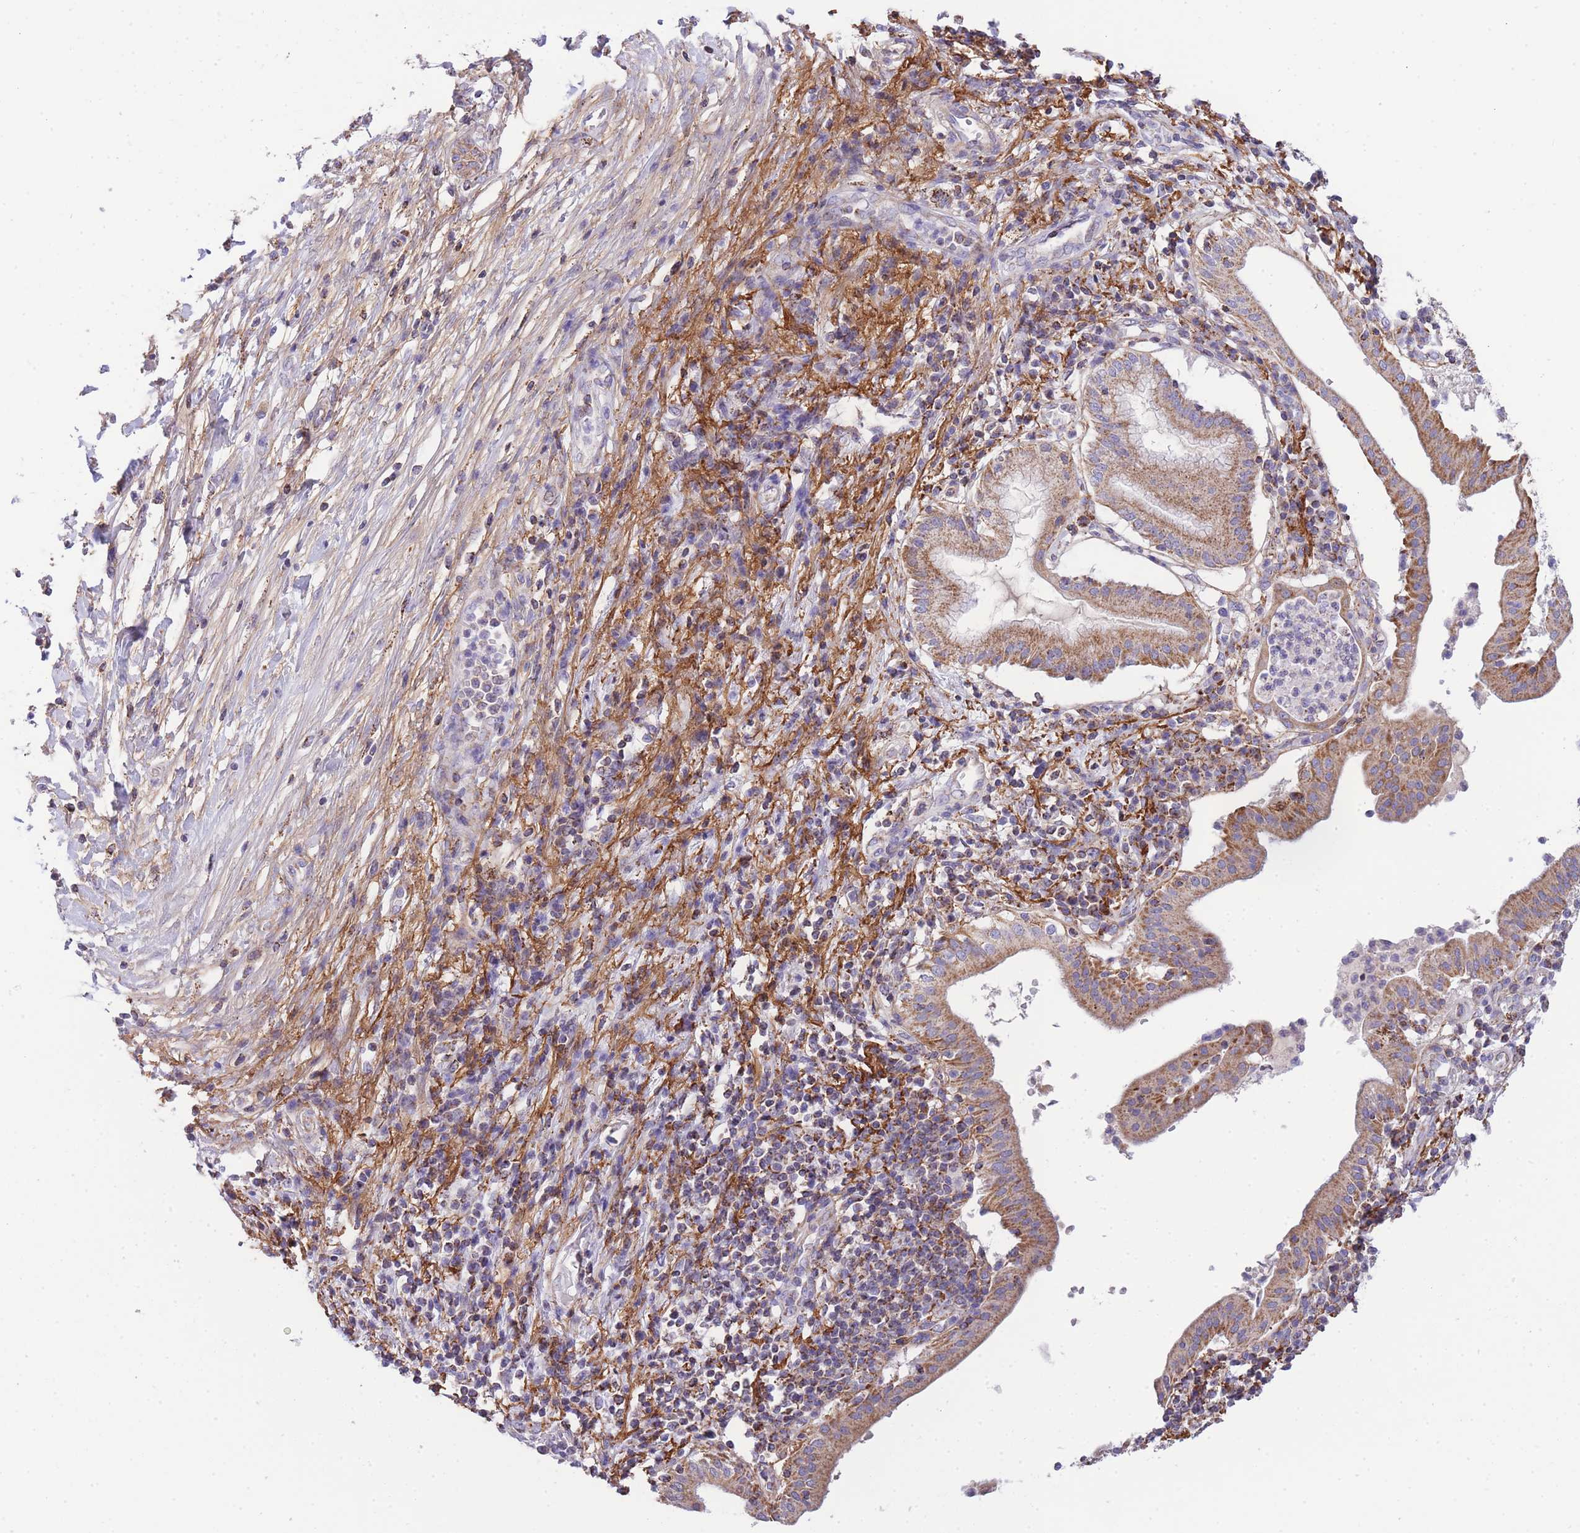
{"staining": {"intensity": "moderate", "quantity": ">75%", "location": "cytoplasmic/membranous"}, "tissue": "pancreatic cancer", "cell_type": "Tumor cells", "image_type": "cancer", "snomed": [{"axis": "morphology", "description": "Adenocarcinoma, NOS"}, {"axis": "topography", "description": "Pancreas"}], "caption": "Tumor cells display medium levels of moderate cytoplasmic/membranous expression in about >75% of cells in pancreatic adenocarcinoma. Nuclei are stained in blue.", "gene": "ST3GAL3", "patient": {"sex": "male", "age": 68}}